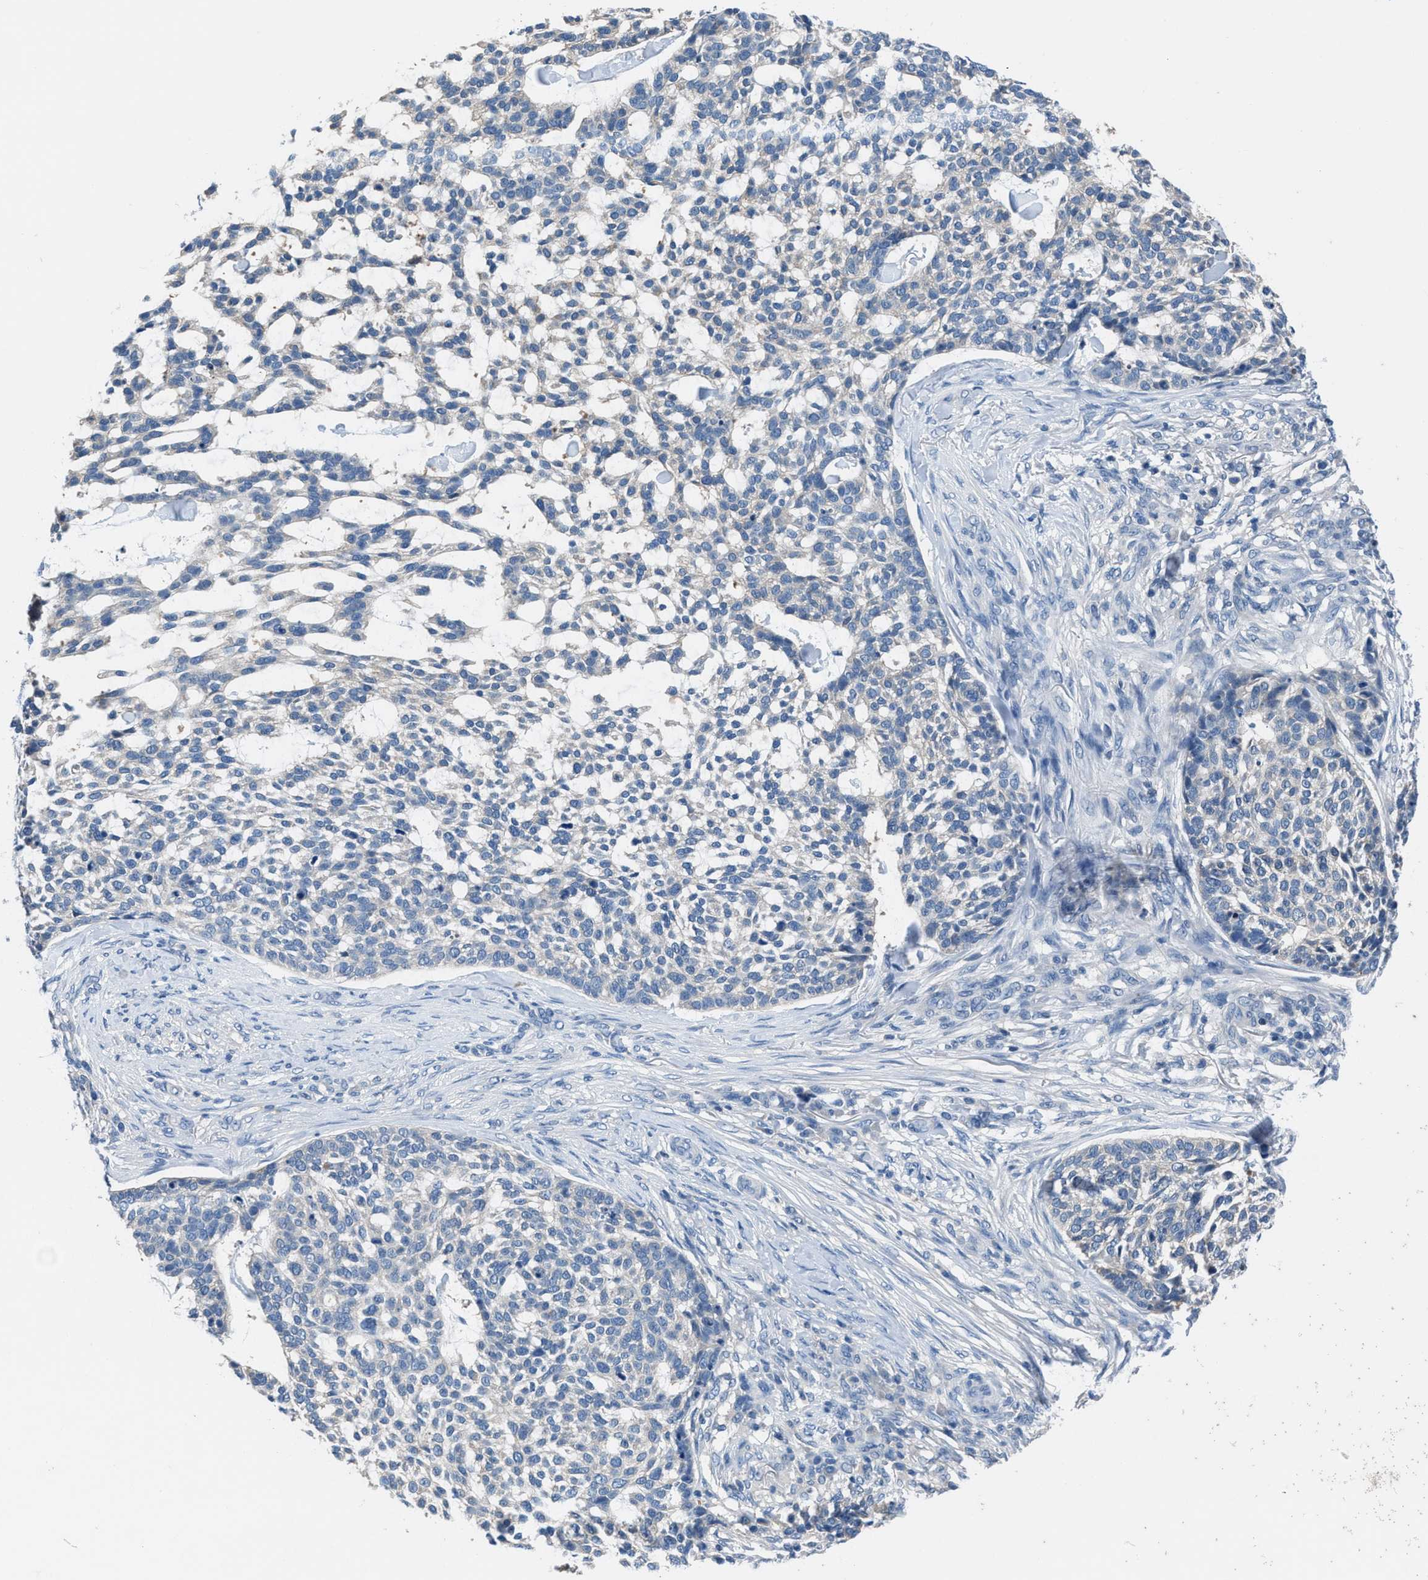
{"staining": {"intensity": "negative", "quantity": "none", "location": "none"}, "tissue": "skin cancer", "cell_type": "Tumor cells", "image_type": "cancer", "snomed": [{"axis": "morphology", "description": "Basal cell carcinoma"}, {"axis": "topography", "description": "Skin"}], "caption": "A high-resolution photomicrograph shows IHC staining of skin cancer, which shows no significant staining in tumor cells.", "gene": "NUDT5", "patient": {"sex": "female", "age": 64}}